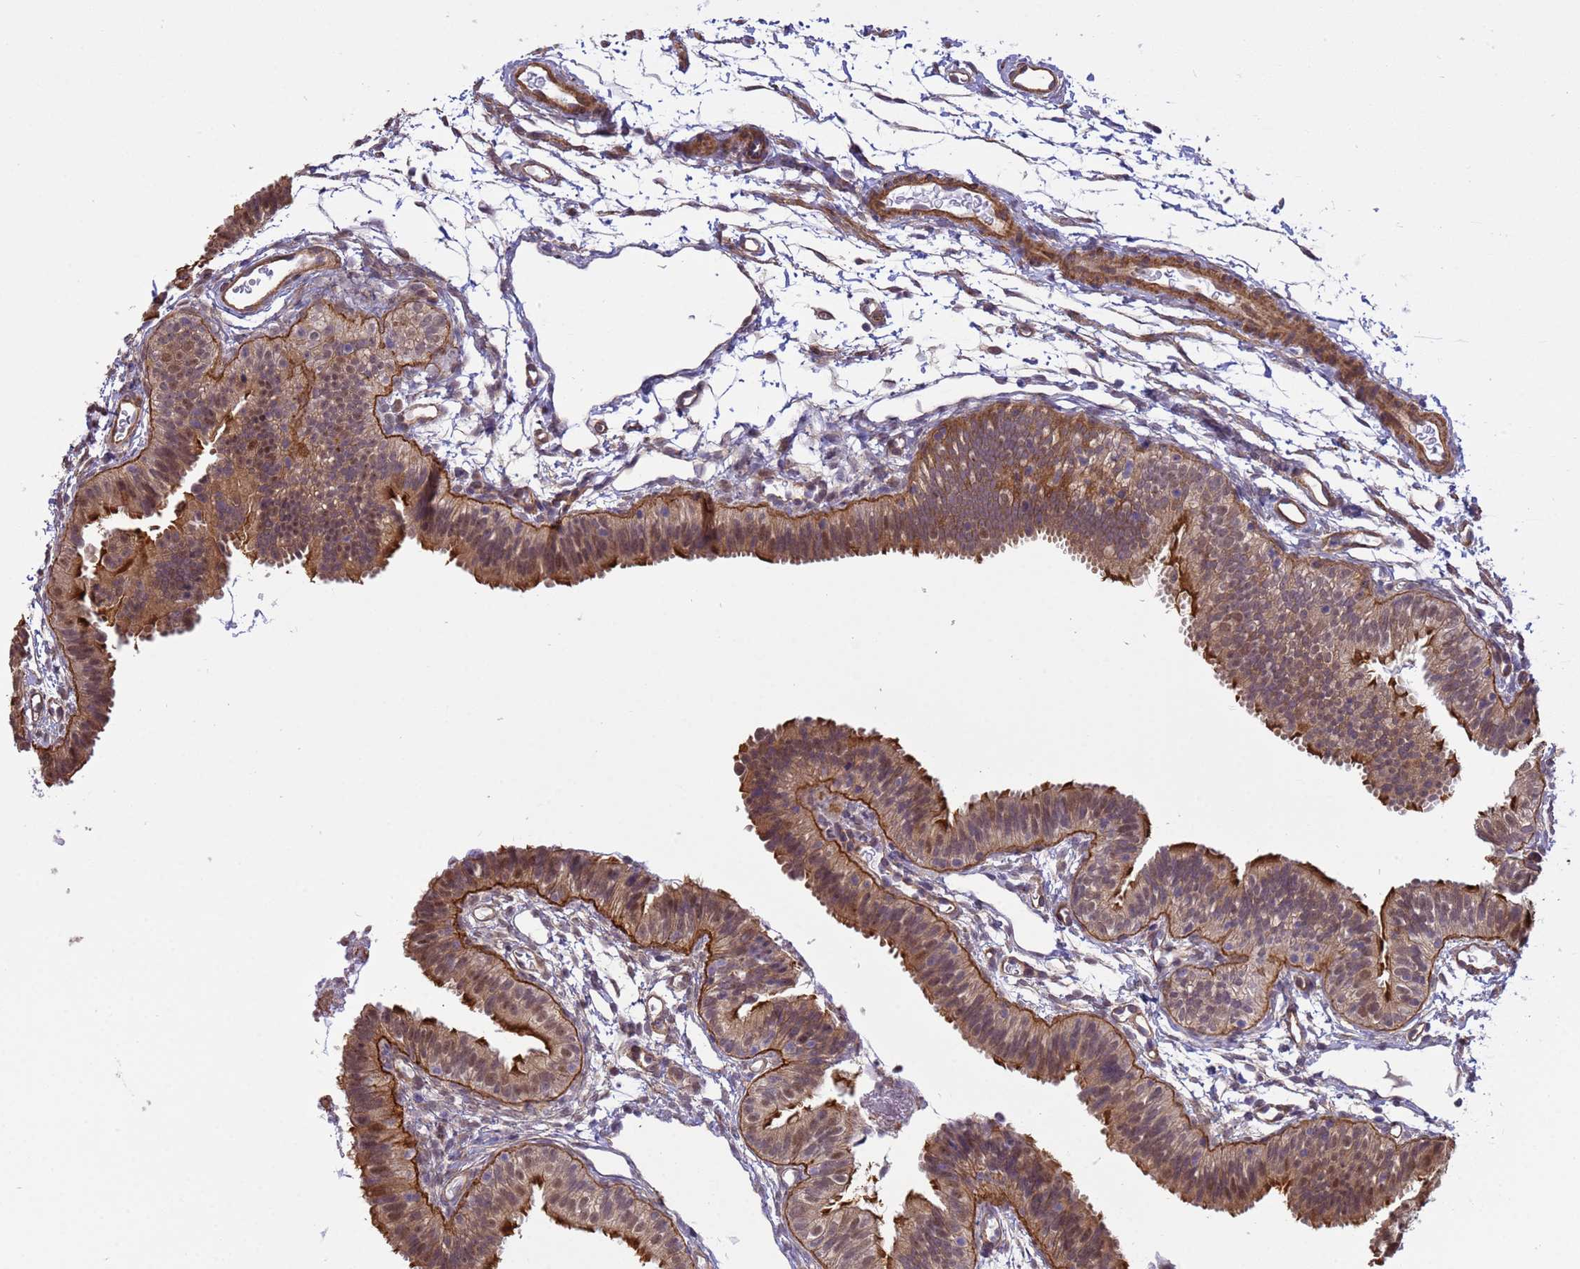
{"staining": {"intensity": "moderate", "quantity": ">75%", "location": "cytoplasmic/membranous"}, "tissue": "fallopian tube", "cell_type": "Glandular cells", "image_type": "normal", "snomed": [{"axis": "morphology", "description": "Normal tissue, NOS"}, {"axis": "topography", "description": "Fallopian tube"}], "caption": "Fallopian tube stained for a protein exhibits moderate cytoplasmic/membranous positivity in glandular cells. (Brightfield microscopy of DAB IHC at high magnification).", "gene": "ITGB4", "patient": {"sex": "female", "age": 35}}